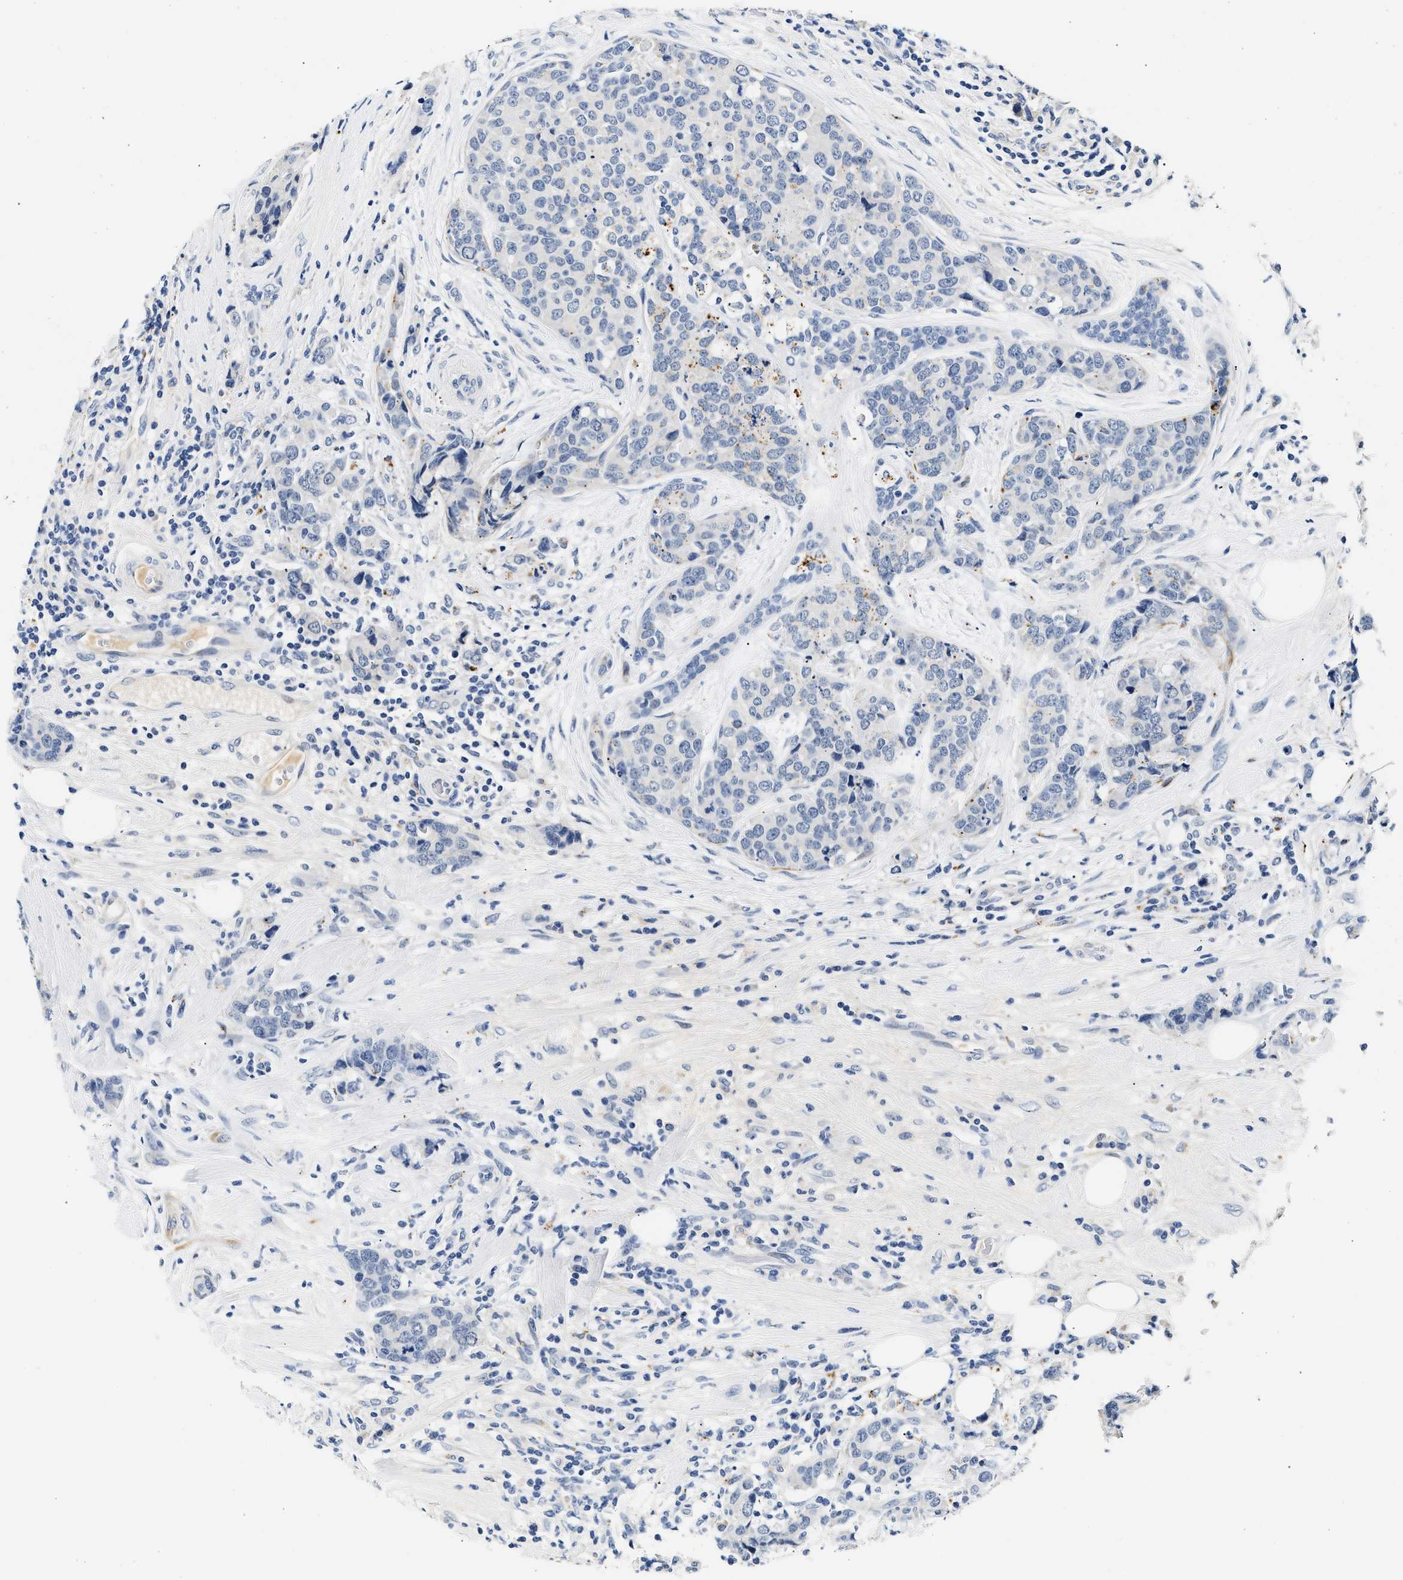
{"staining": {"intensity": "negative", "quantity": "none", "location": "none"}, "tissue": "breast cancer", "cell_type": "Tumor cells", "image_type": "cancer", "snomed": [{"axis": "morphology", "description": "Lobular carcinoma"}, {"axis": "topography", "description": "Breast"}], "caption": "IHC image of neoplastic tissue: human lobular carcinoma (breast) stained with DAB displays no significant protein positivity in tumor cells.", "gene": "MED22", "patient": {"sex": "female", "age": 59}}